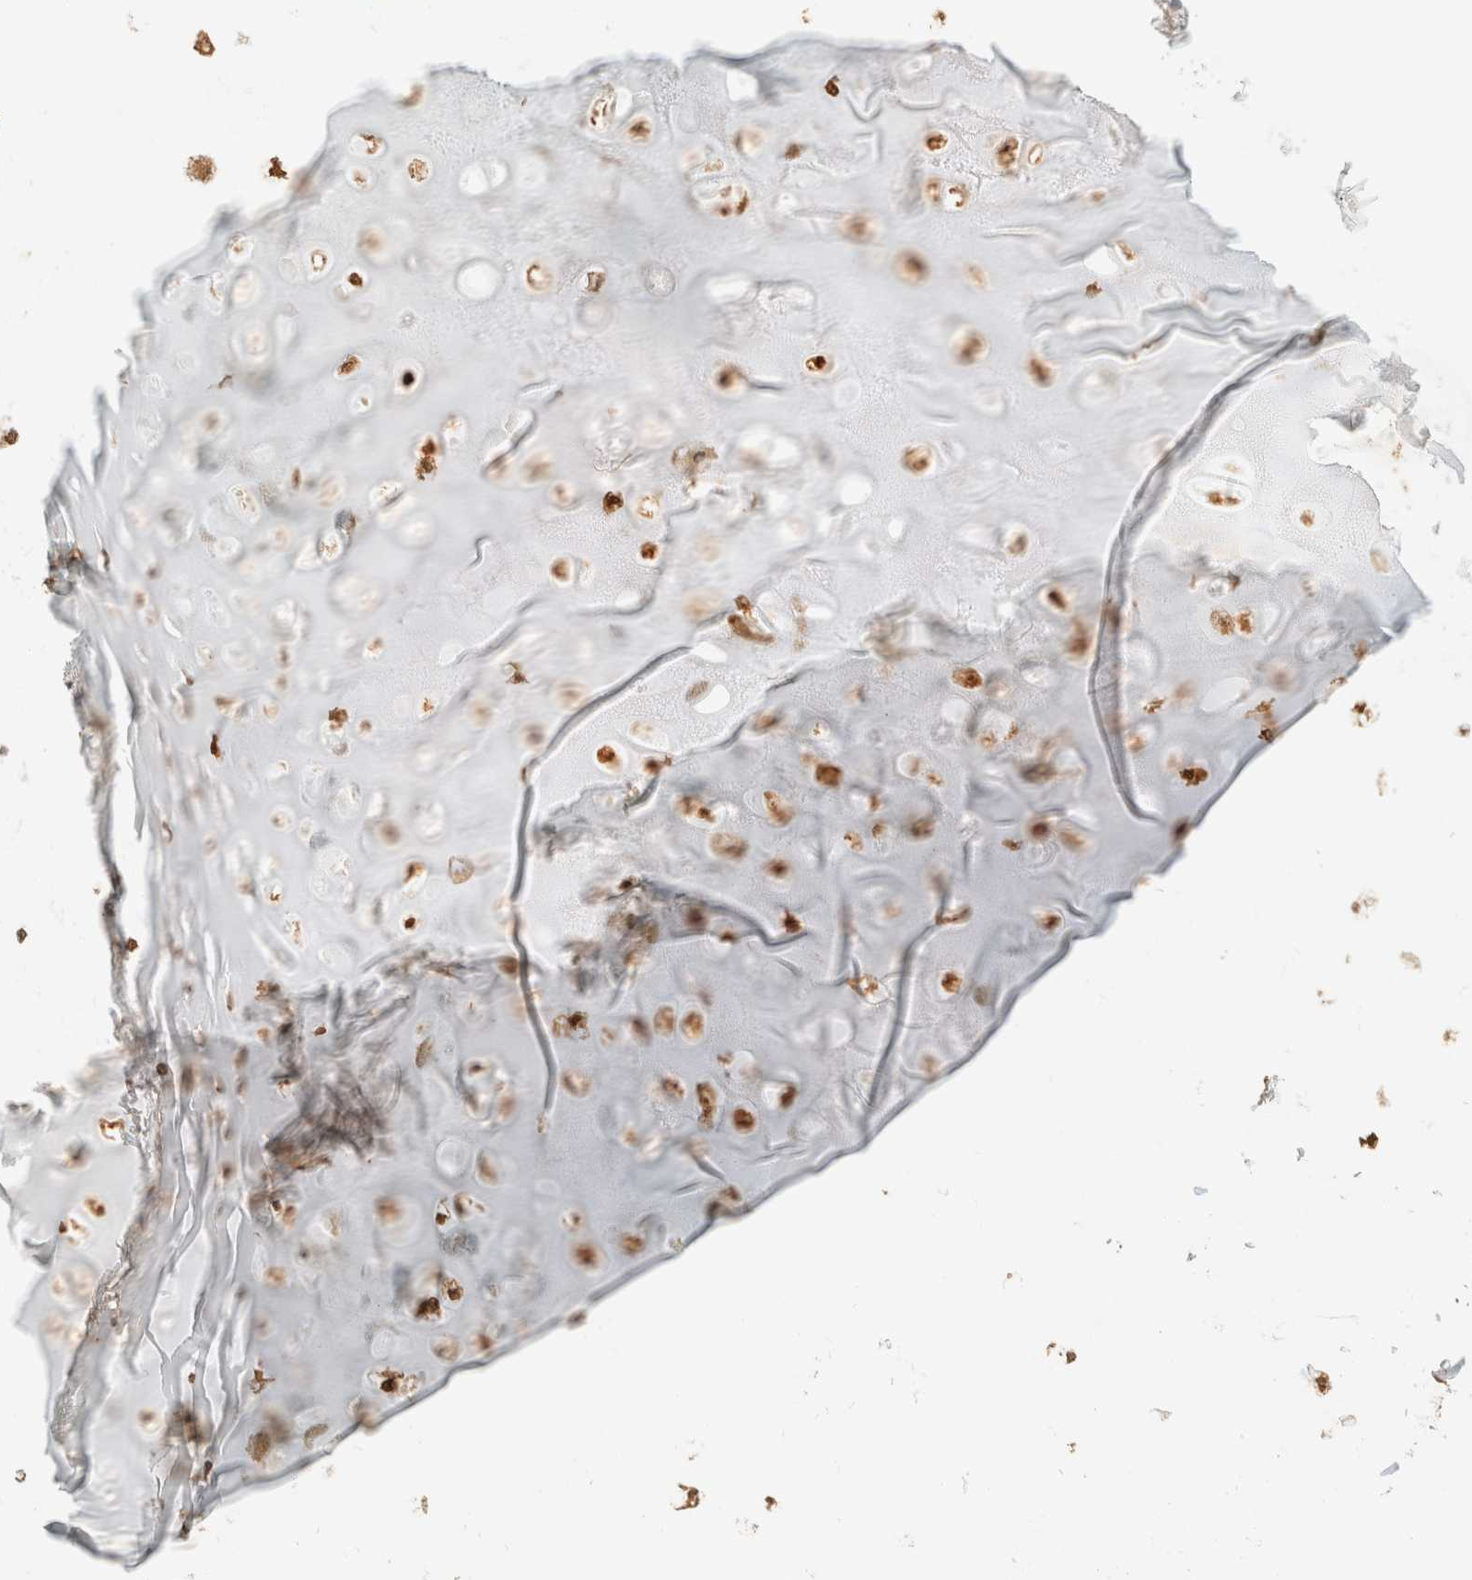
{"staining": {"intensity": "moderate", "quantity": ">75%", "location": "cytoplasmic/membranous,nuclear"}, "tissue": "adipose tissue", "cell_type": "Adipocytes", "image_type": "normal", "snomed": [{"axis": "morphology", "description": "Normal tissue, NOS"}, {"axis": "topography", "description": "Cartilage tissue"}, {"axis": "topography", "description": "Lung"}], "caption": "A brown stain labels moderate cytoplasmic/membranous,nuclear staining of a protein in adipocytes of unremarkable adipose tissue. (DAB (3,3'-diaminobenzidine) IHC with brightfield microscopy, high magnification).", "gene": "S100A13", "patient": {"sex": "female", "age": 77}}